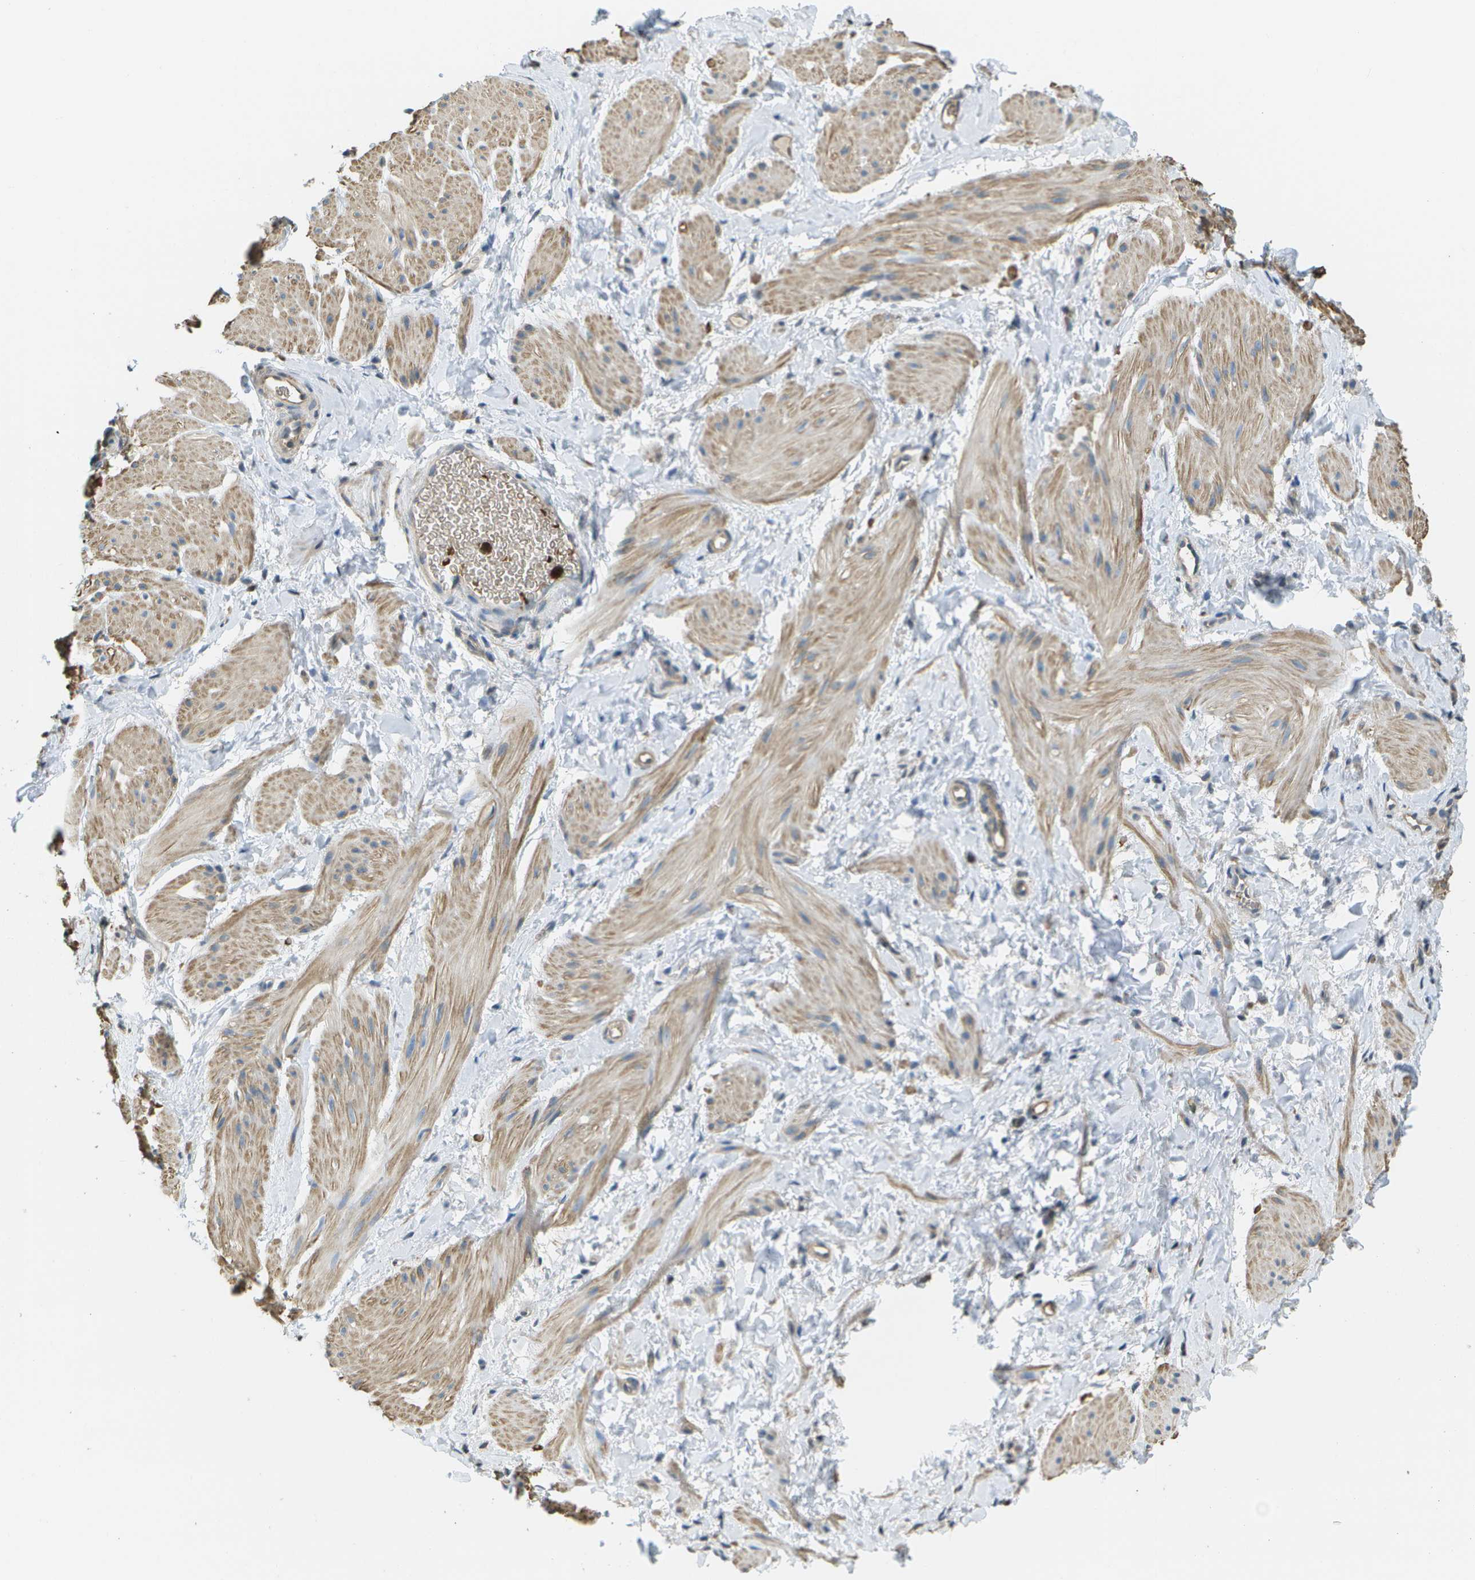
{"staining": {"intensity": "weak", "quantity": "25%-75%", "location": "cytoplasmic/membranous"}, "tissue": "smooth muscle", "cell_type": "Smooth muscle cells", "image_type": "normal", "snomed": [{"axis": "morphology", "description": "Normal tissue, NOS"}, {"axis": "topography", "description": "Smooth muscle"}], "caption": "Weak cytoplasmic/membranous expression is present in approximately 25%-75% of smooth muscle cells in normal smooth muscle.", "gene": "CACHD1", "patient": {"sex": "male", "age": 16}}